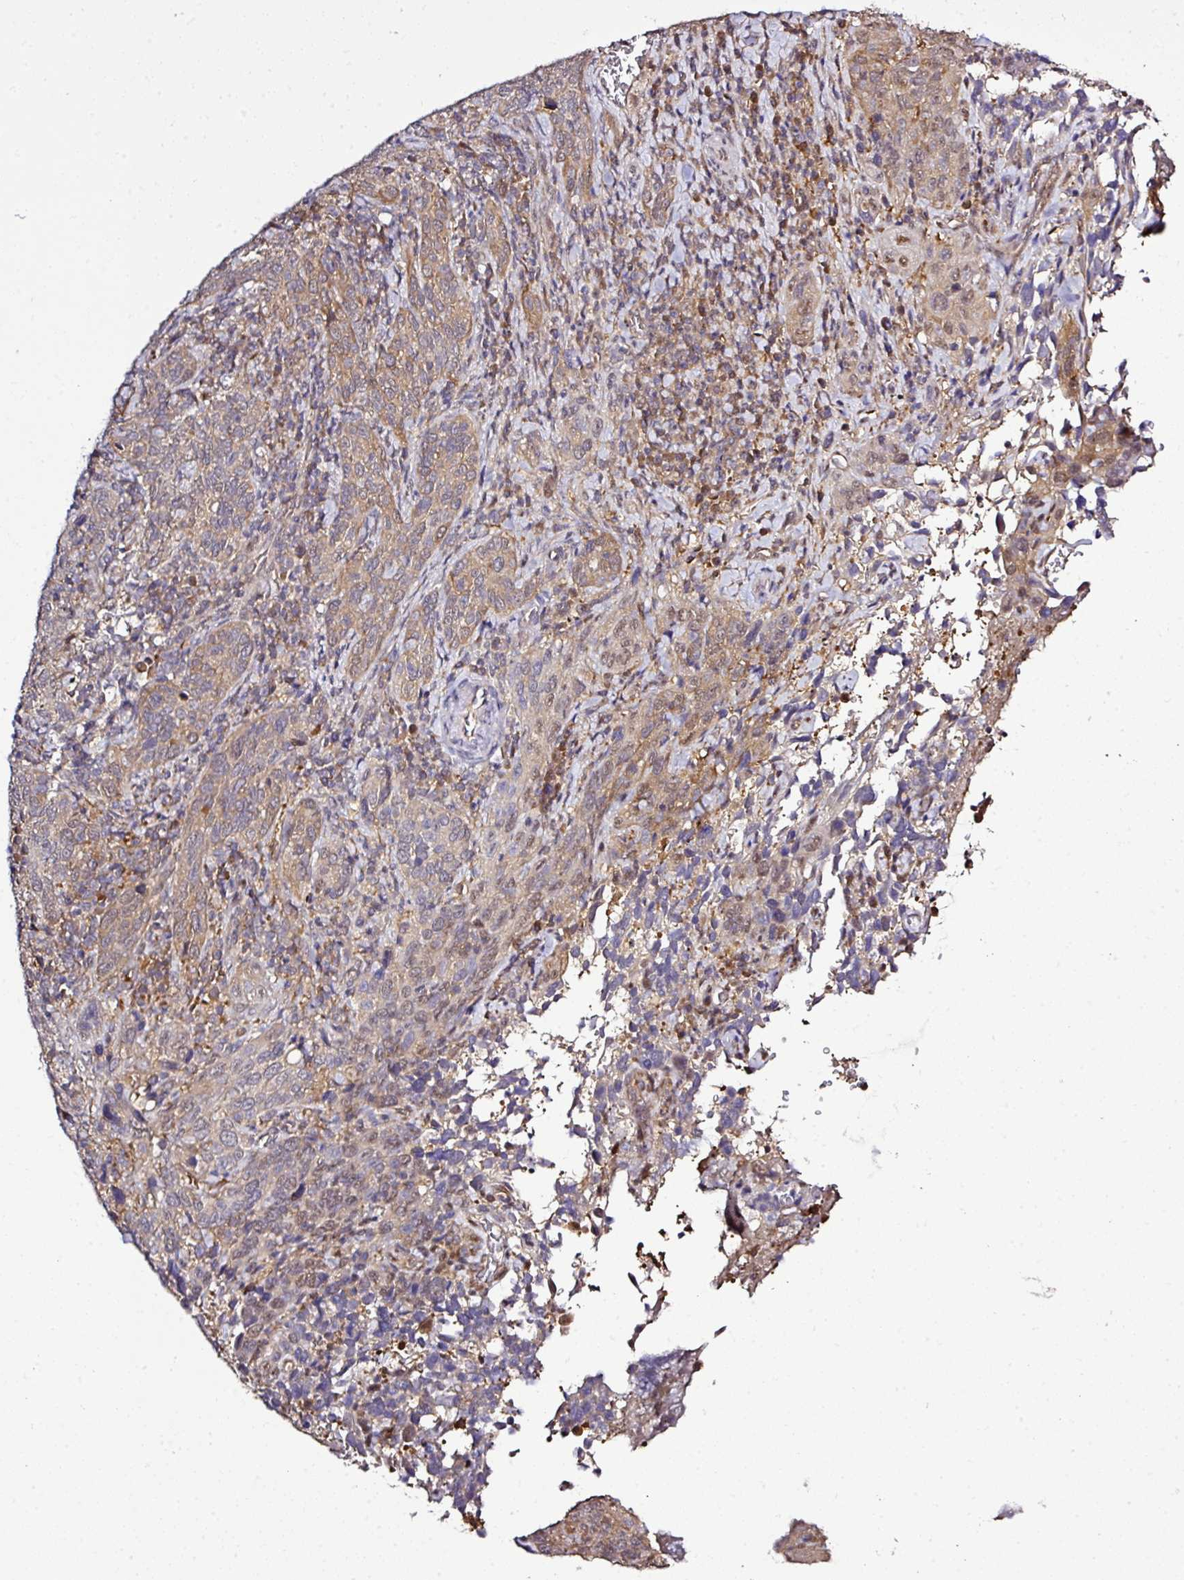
{"staining": {"intensity": "moderate", "quantity": "25%-75%", "location": "cytoplasmic/membranous"}, "tissue": "cervical cancer", "cell_type": "Tumor cells", "image_type": "cancer", "snomed": [{"axis": "morphology", "description": "Squamous cell carcinoma, NOS"}, {"axis": "topography", "description": "Cervix"}], "caption": "High-power microscopy captured an immunohistochemistry photomicrograph of cervical cancer (squamous cell carcinoma), revealing moderate cytoplasmic/membranous expression in approximately 25%-75% of tumor cells.", "gene": "TMEM107", "patient": {"sex": "female", "age": 51}}